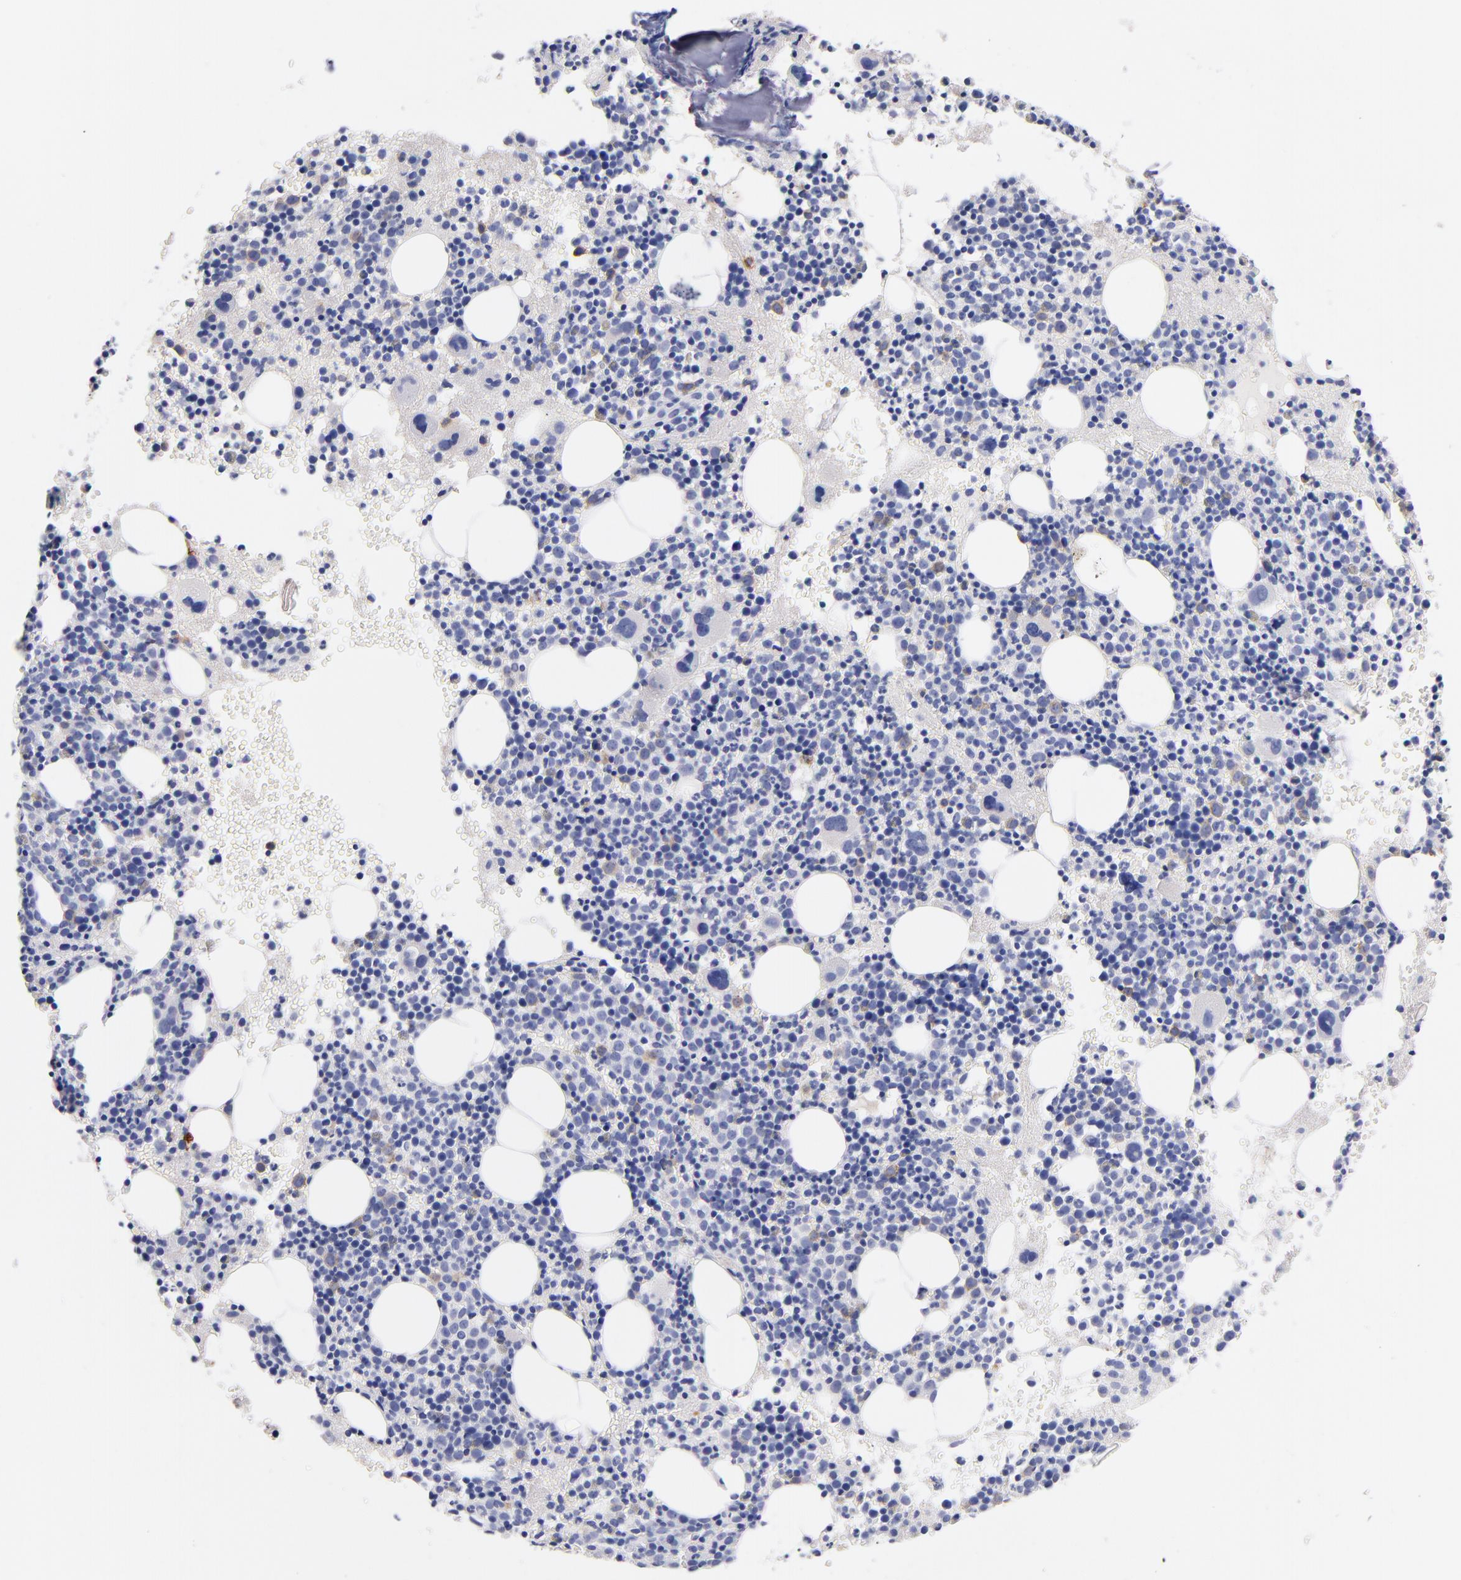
{"staining": {"intensity": "moderate", "quantity": "<25%", "location": "cytoplasmic/membranous"}, "tissue": "bone marrow", "cell_type": "Hematopoietic cells", "image_type": "normal", "snomed": [{"axis": "morphology", "description": "Normal tissue, NOS"}, {"axis": "topography", "description": "Bone marrow"}], "caption": "Bone marrow was stained to show a protein in brown. There is low levels of moderate cytoplasmic/membranous expression in approximately <25% of hematopoietic cells.", "gene": "KIT", "patient": {"sex": "male", "age": 34}}